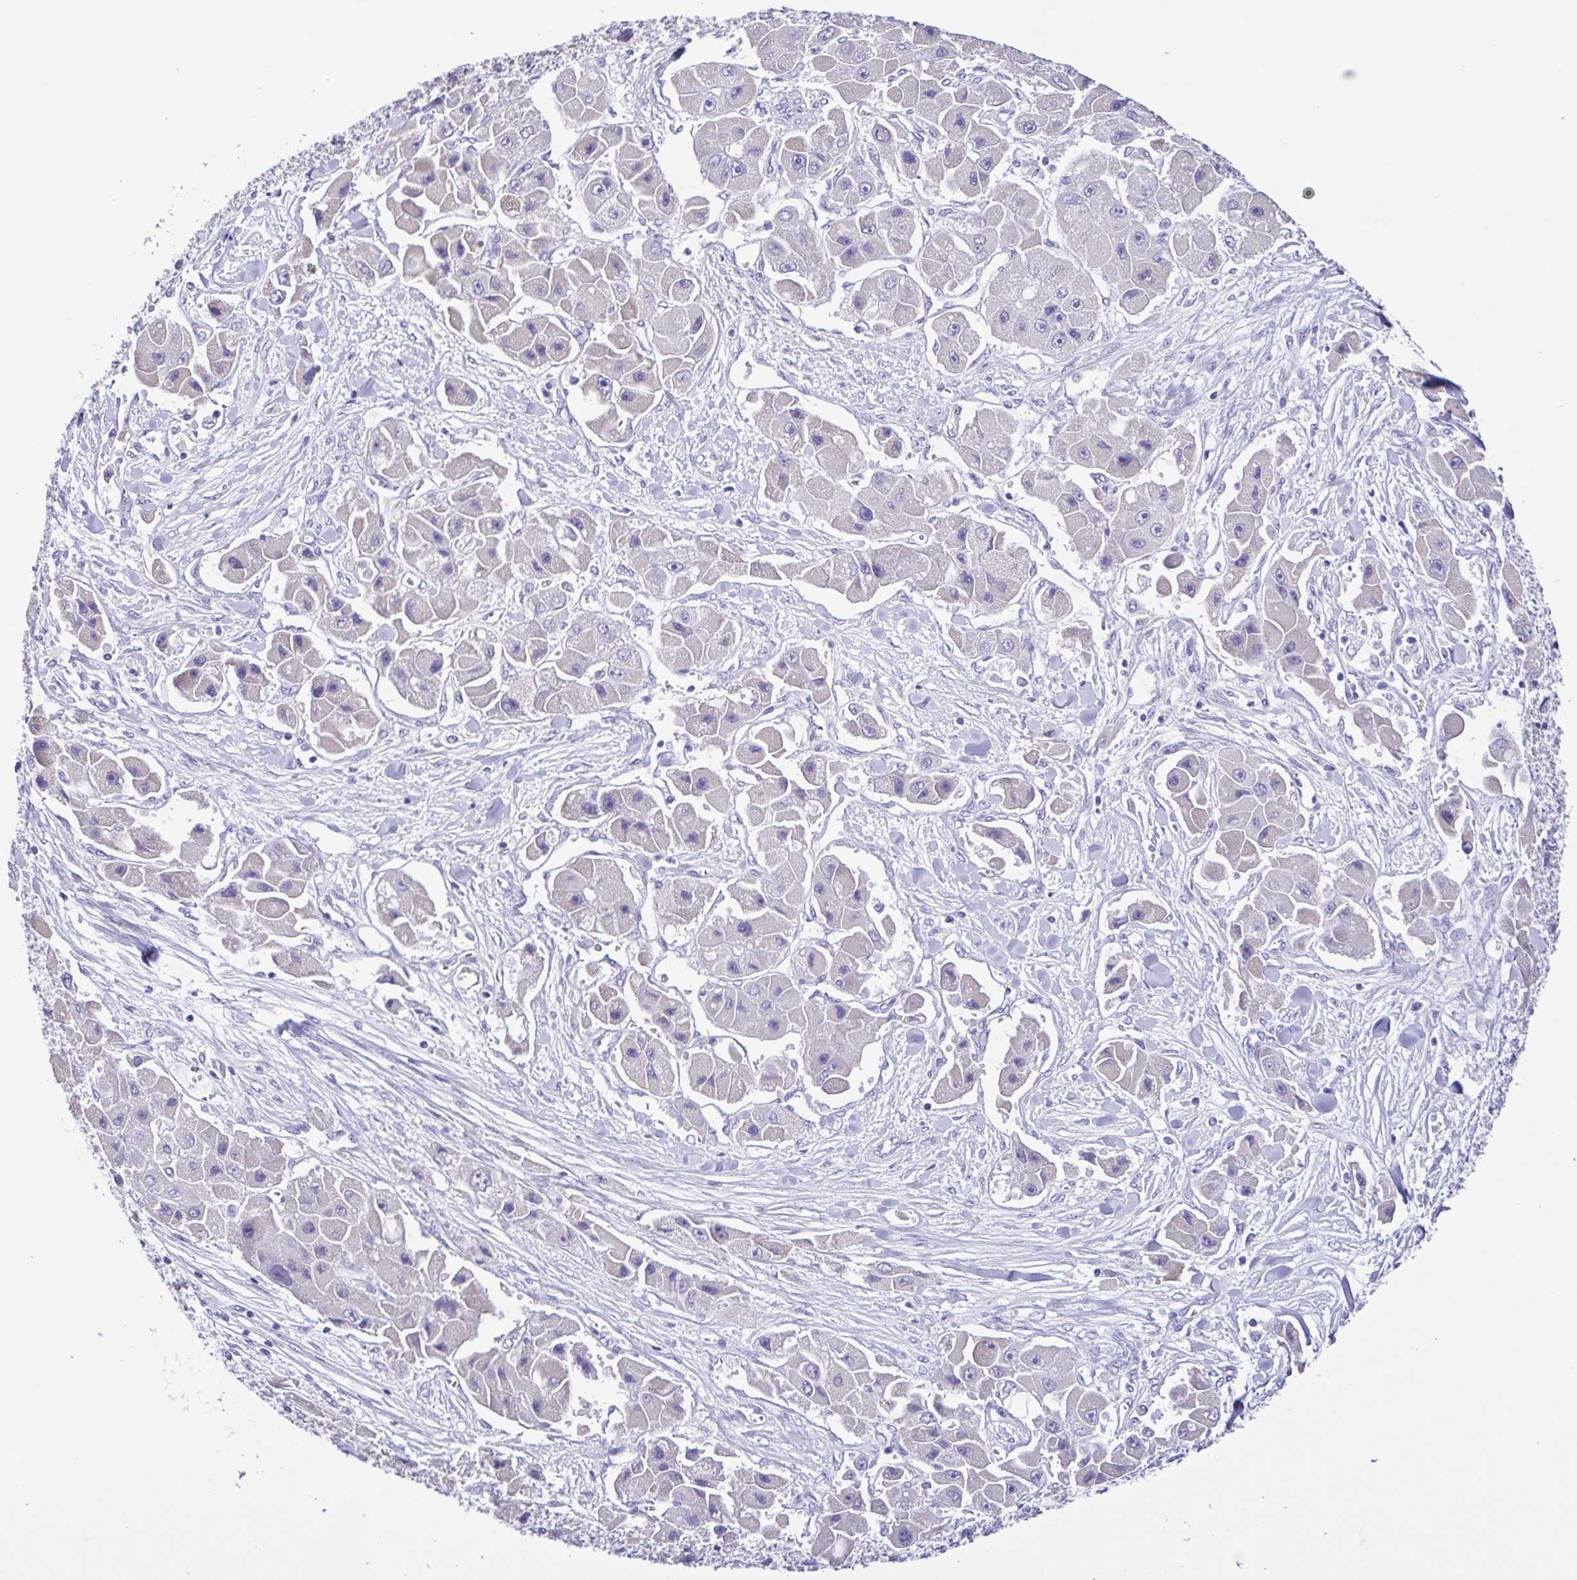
{"staining": {"intensity": "negative", "quantity": "none", "location": "none"}, "tissue": "liver cancer", "cell_type": "Tumor cells", "image_type": "cancer", "snomed": [{"axis": "morphology", "description": "Carcinoma, Hepatocellular, NOS"}, {"axis": "topography", "description": "Liver"}], "caption": "High magnification brightfield microscopy of liver hepatocellular carcinoma stained with DAB (brown) and counterstained with hematoxylin (blue): tumor cells show no significant staining.", "gene": "CD72", "patient": {"sex": "male", "age": 24}}